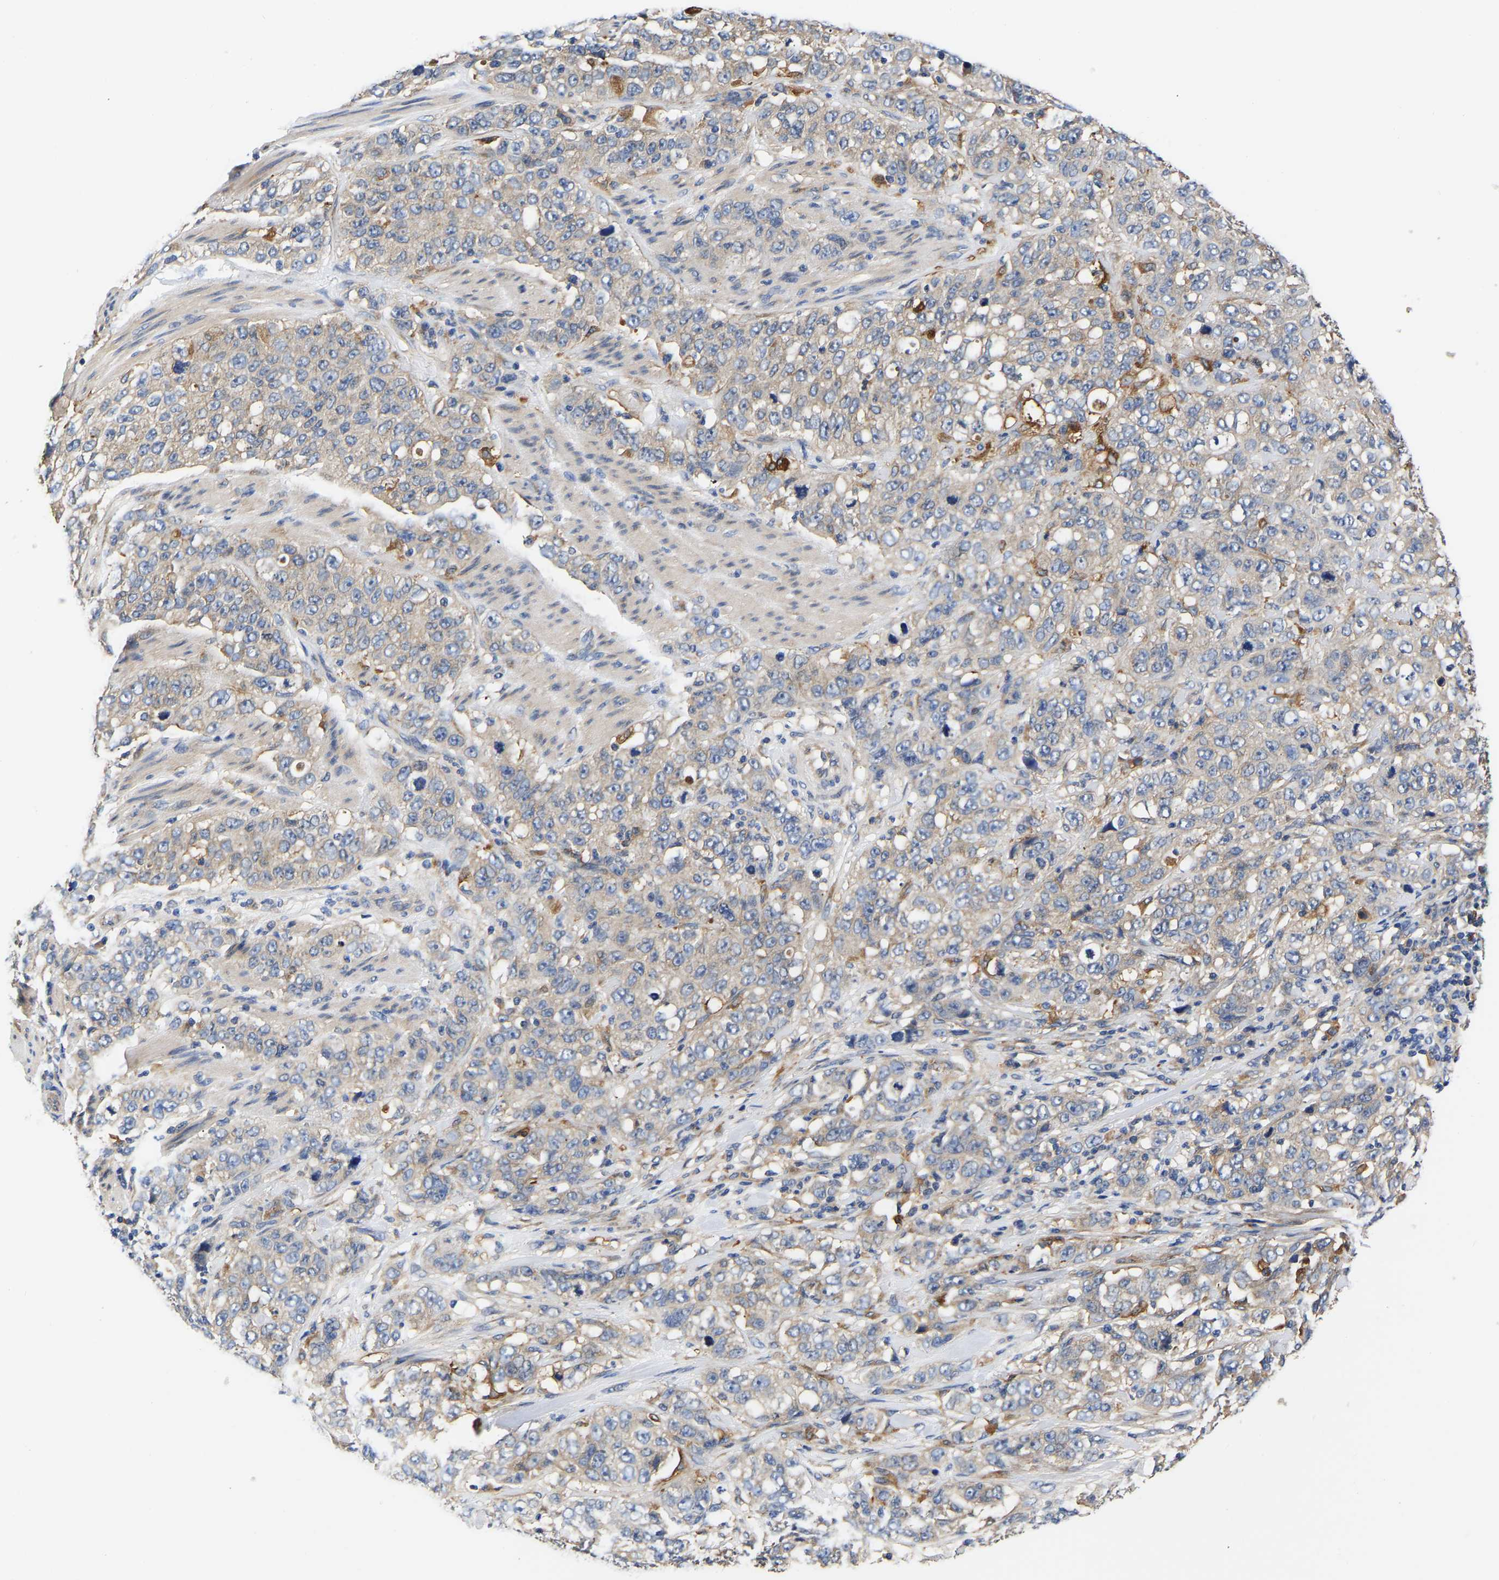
{"staining": {"intensity": "weak", "quantity": ">75%", "location": "cytoplasmic/membranous"}, "tissue": "stomach cancer", "cell_type": "Tumor cells", "image_type": "cancer", "snomed": [{"axis": "morphology", "description": "Adenocarcinoma, NOS"}, {"axis": "topography", "description": "Stomach"}], "caption": "A brown stain highlights weak cytoplasmic/membranous expression of a protein in human stomach adenocarcinoma tumor cells.", "gene": "CCDC6", "patient": {"sex": "male", "age": 48}}